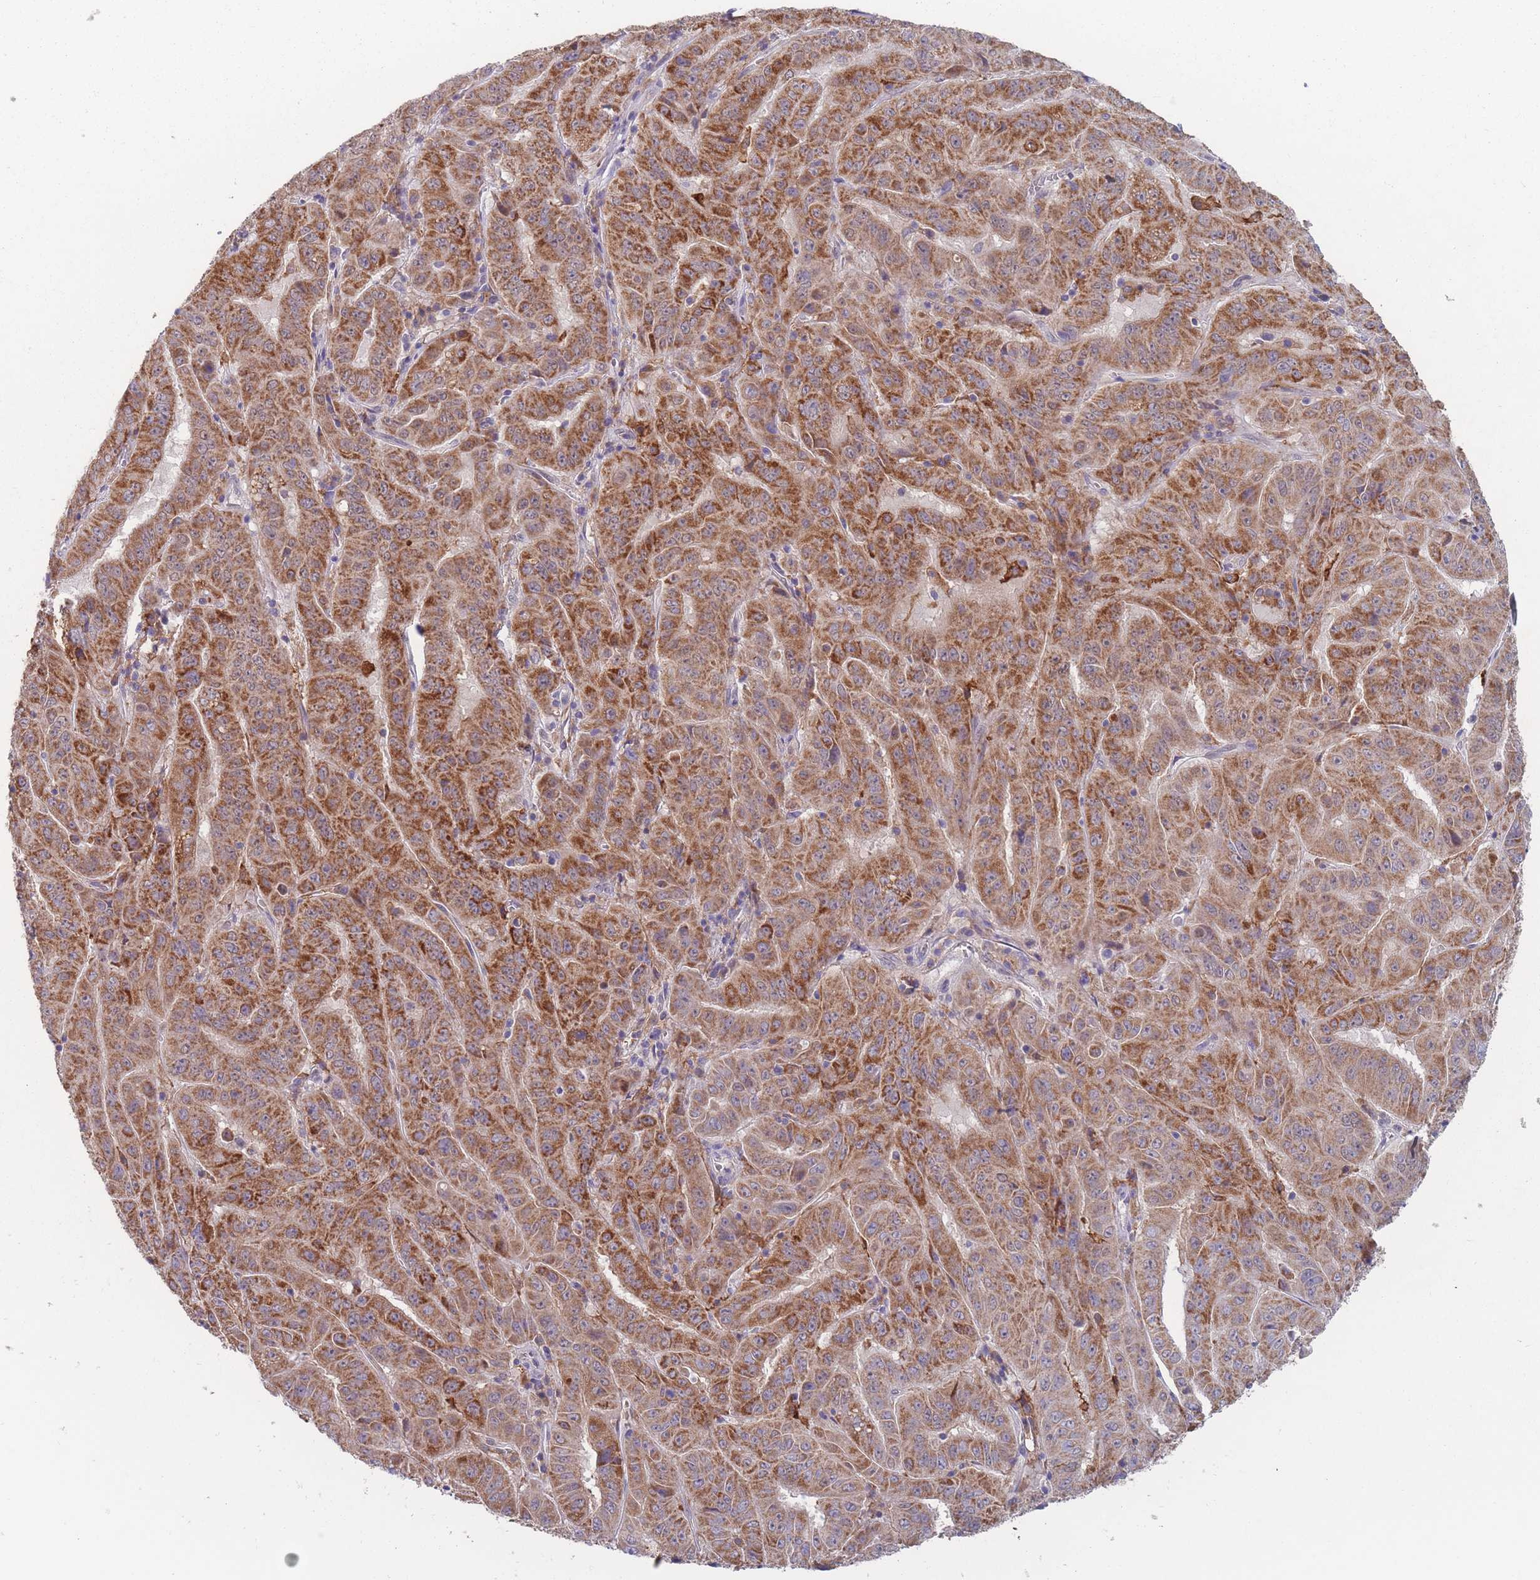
{"staining": {"intensity": "strong", "quantity": ">75%", "location": "cytoplasmic/membranous"}, "tissue": "pancreatic cancer", "cell_type": "Tumor cells", "image_type": "cancer", "snomed": [{"axis": "morphology", "description": "Adenocarcinoma, NOS"}, {"axis": "topography", "description": "Pancreas"}], "caption": "An immunohistochemistry (IHC) micrograph of neoplastic tissue is shown. Protein staining in brown highlights strong cytoplasmic/membranous positivity in adenocarcinoma (pancreatic) within tumor cells. The staining was performed using DAB, with brown indicating positive protein expression. Nuclei are stained blue with hematoxylin.", "gene": "PEX7", "patient": {"sex": "male", "age": 63}}